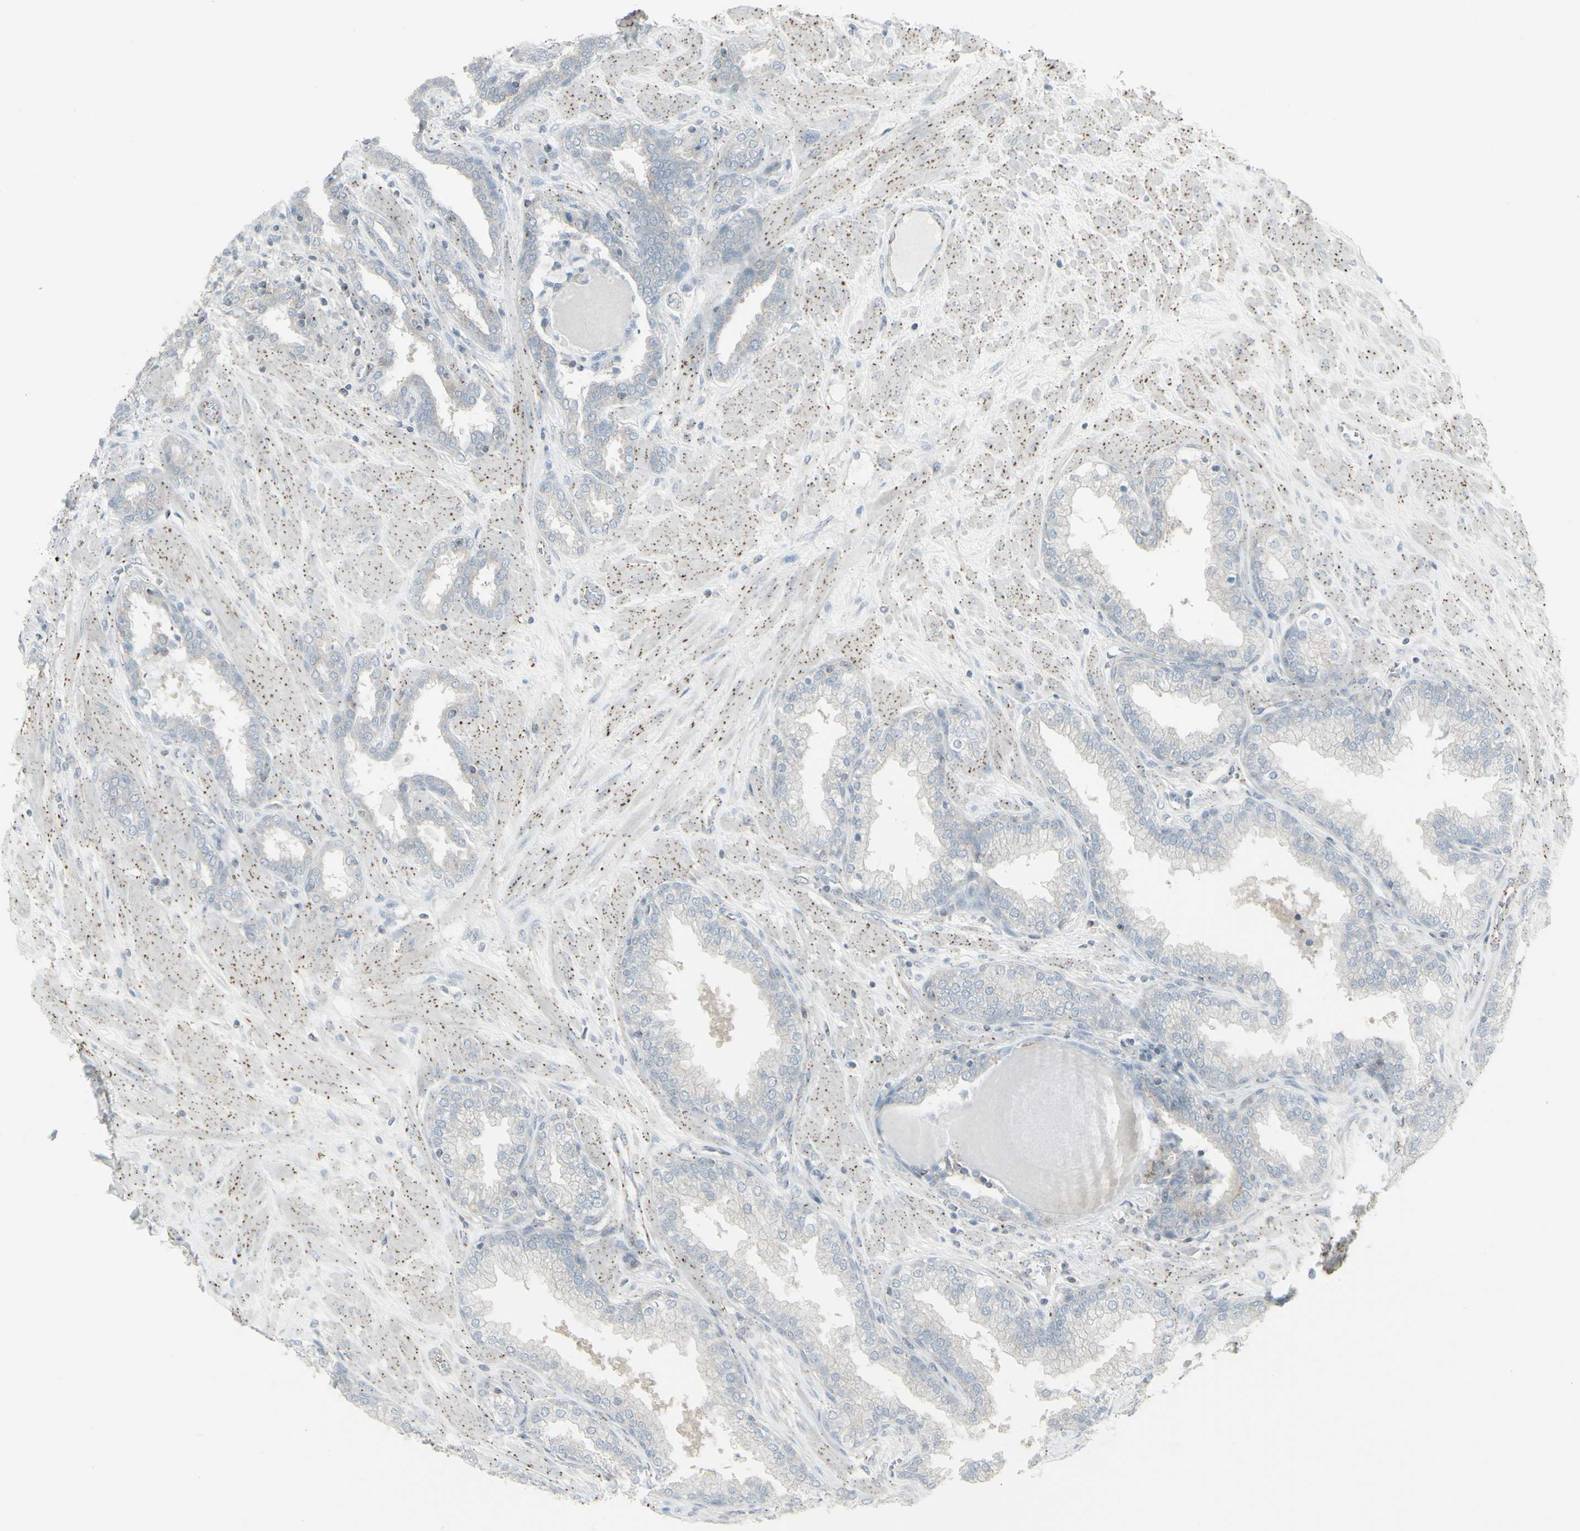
{"staining": {"intensity": "negative", "quantity": "none", "location": "none"}, "tissue": "prostate", "cell_type": "Glandular cells", "image_type": "normal", "snomed": [{"axis": "morphology", "description": "Normal tissue, NOS"}, {"axis": "topography", "description": "Prostate"}], "caption": "The micrograph demonstrates no significant expression in glandular cells of prostate.", "gene": "GALNT6", "patient": {"sex": "male", "age": 51}}